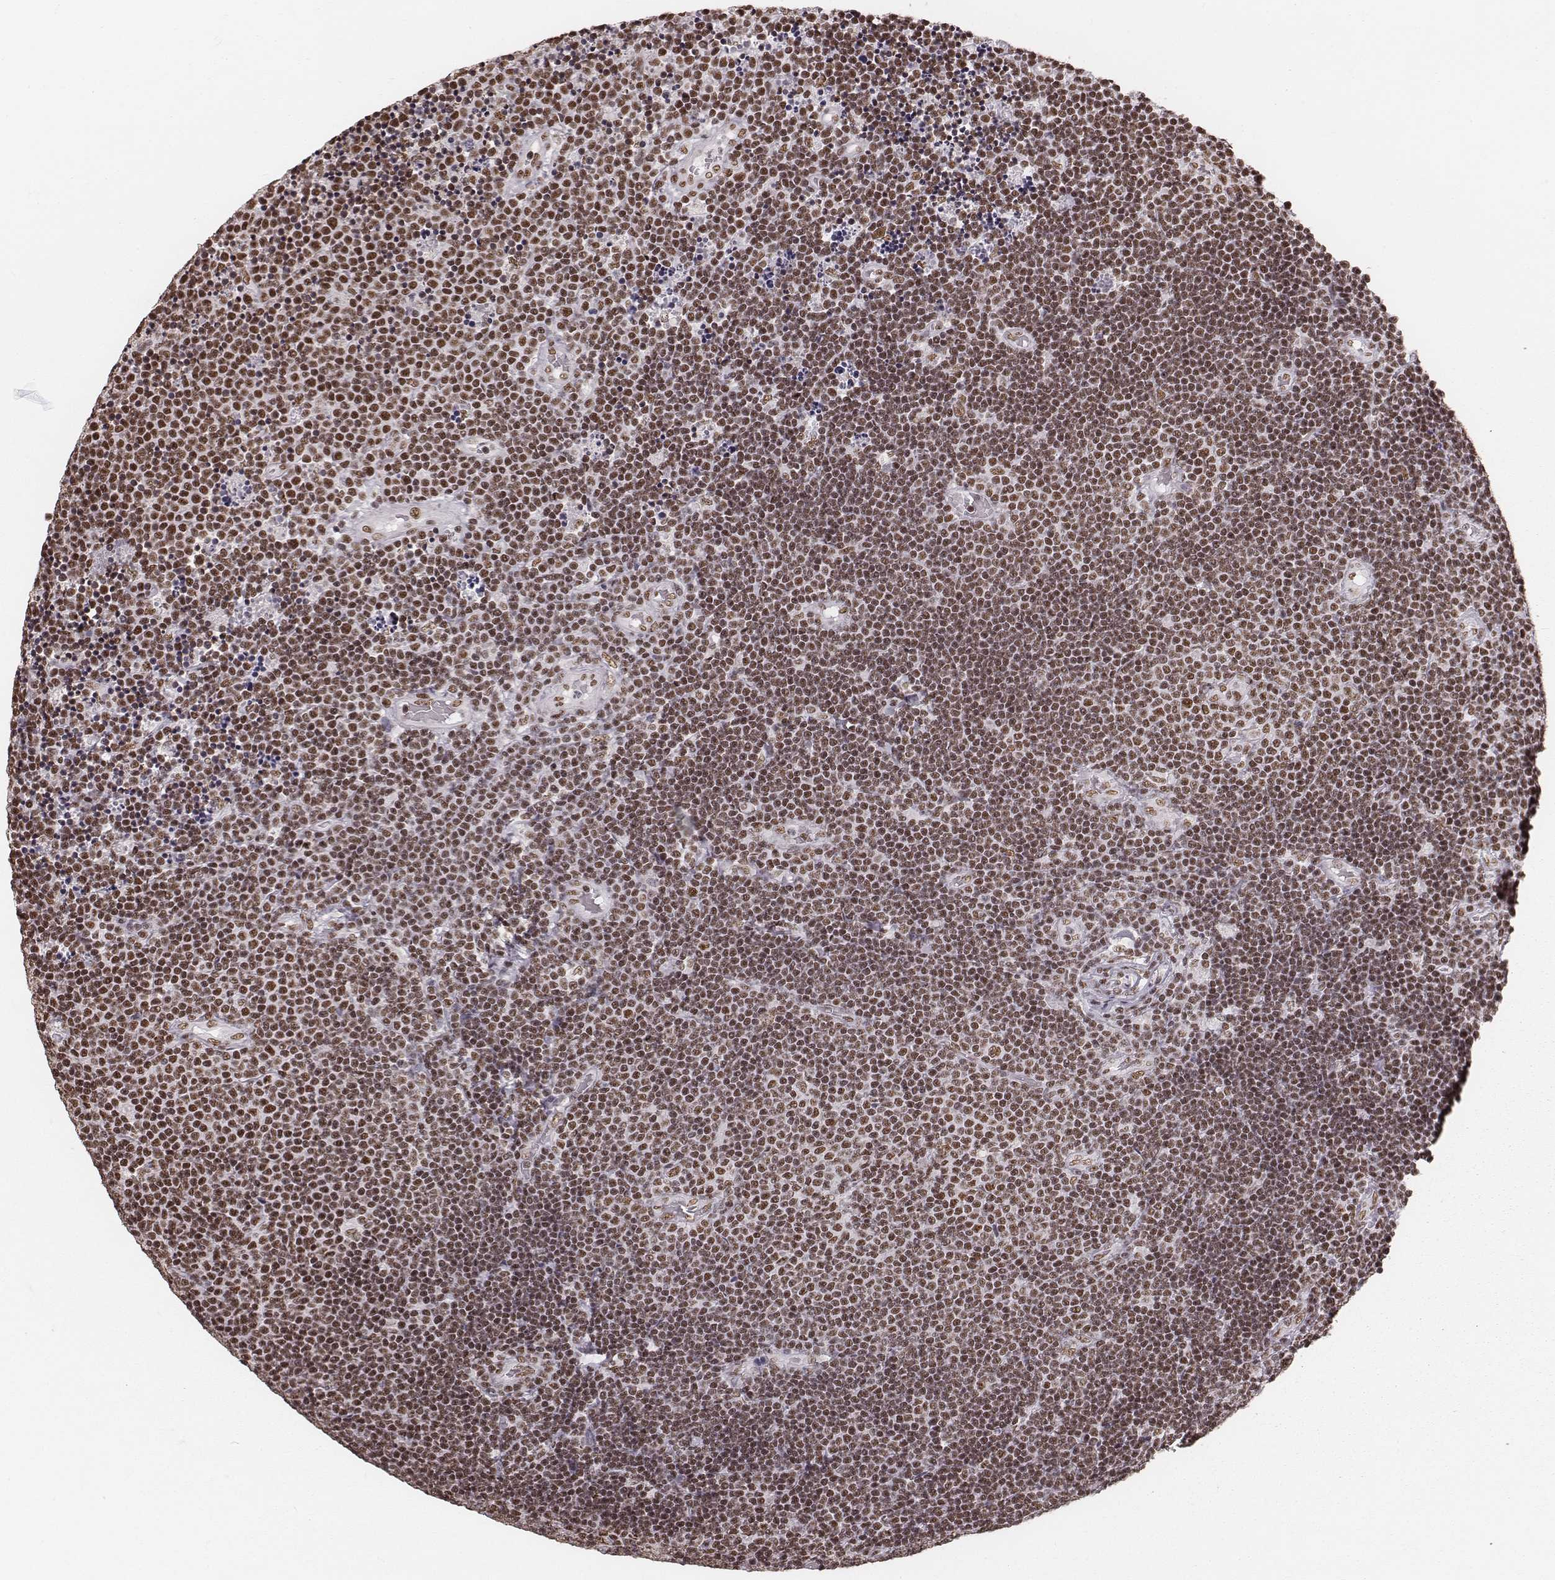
{"staining": {"intensity": "moderate", "quantity": ">75%", "location": "nuclear"}, "tissue": "lymphoma", "cell_type": "Tumor cells", "image_type": "cancer", "snomed": [{"axis": "morphology", "description": "Malignant lymphoma, non-Hodgkin's type, Low grade"}, {"axis": "topography", "description": "Brain"}], "caption": "Protein staining of low-grade malignant lymphoma, non-Hodgkin's type tissue displays moderate nuclear staining in approximately >75% of tumor cells.", "gene": "LUC7L", "patient": {"sex": "female", "age": 66}}